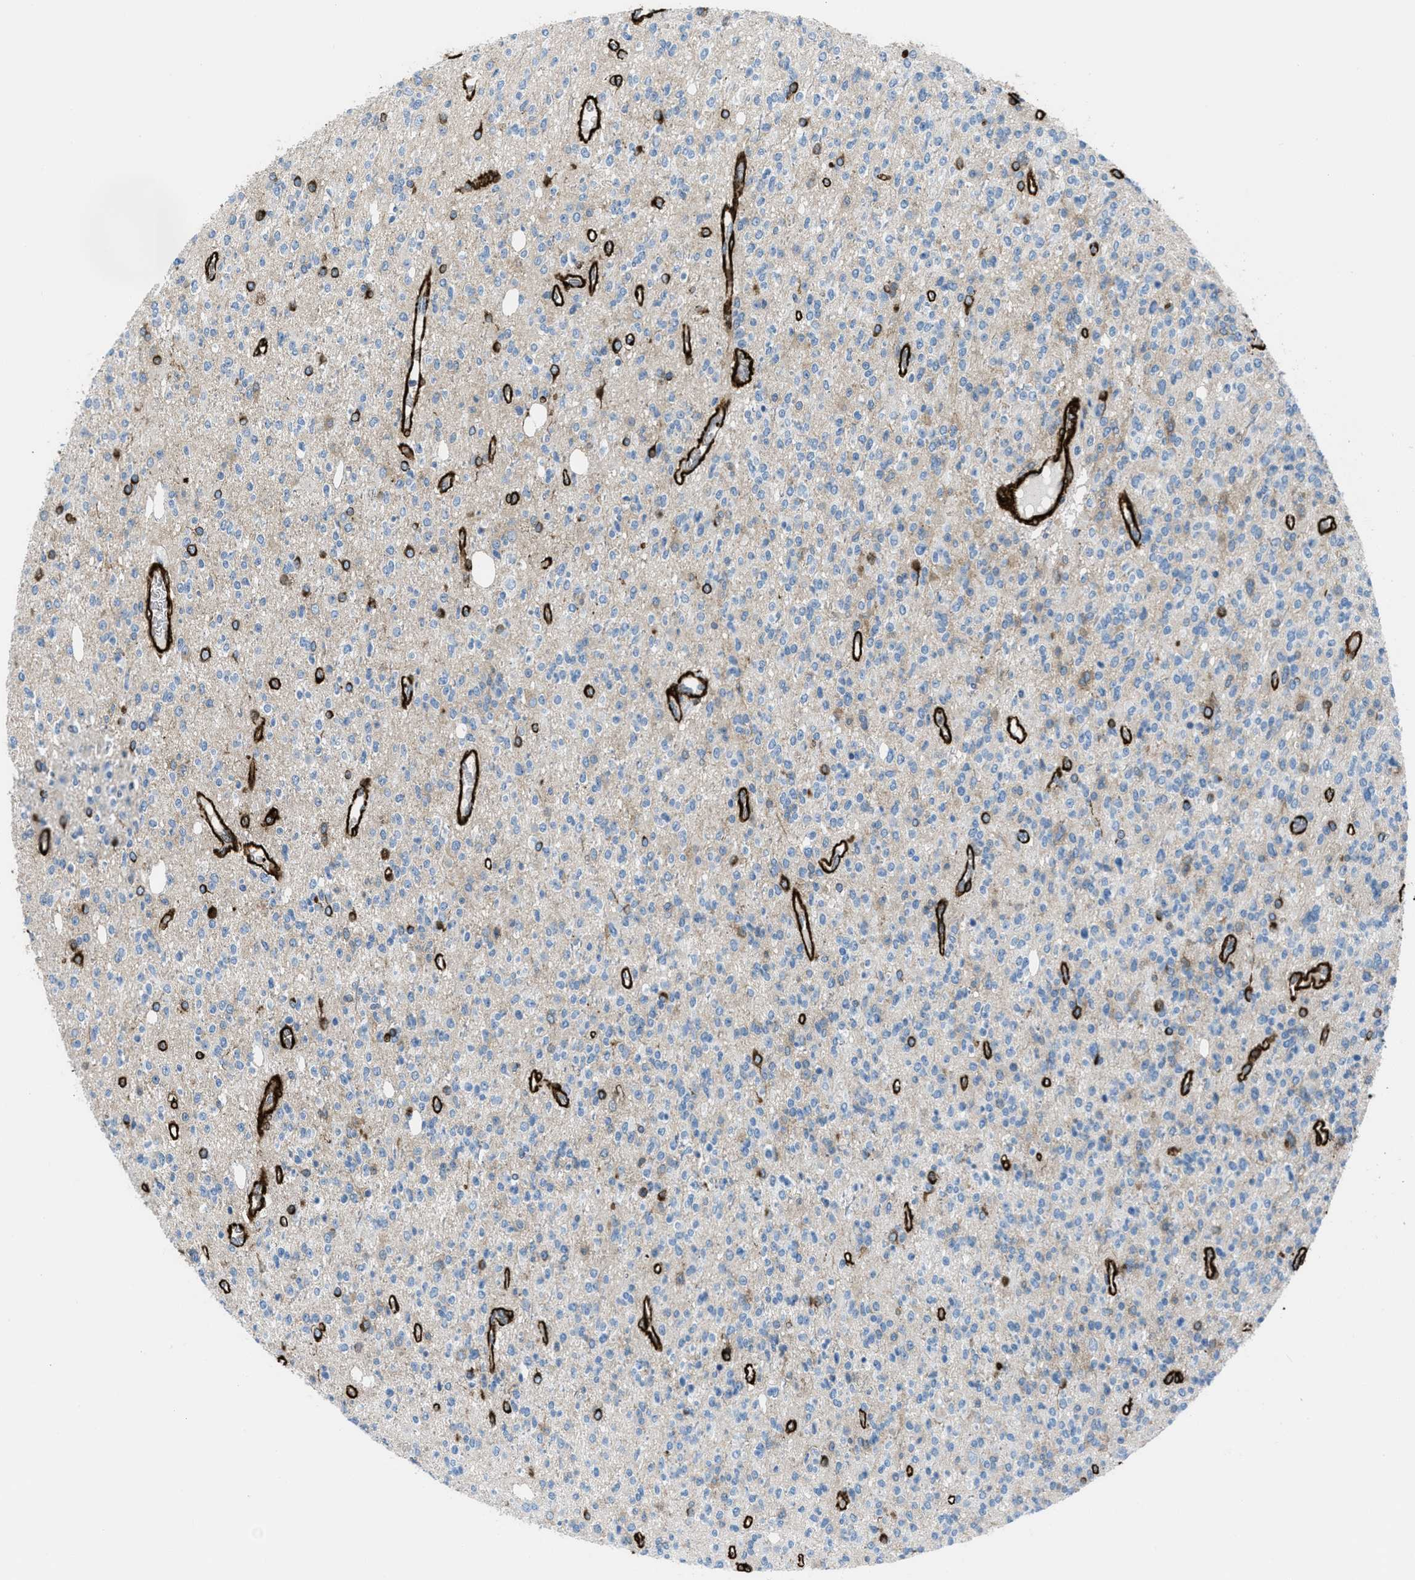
{"staining": {"intensity": "negative", "quantity": "none", "location": "none"}, "tissue": "glioma", "cell_type": "Tumor cells", "image_type": "cancer", "snomed": [{"axis": "morphology", "description": "Glioma, malignant, High grade"}, {"axis": "topography", "description": "pancreas cauda"}], "caption": "High power microscopy image of an immunohistochemistry (IHC) photomicrograph of high-grade glioma (malignant), revealing no significant staining in tumor cells.", "gene": "CALD1", "patient": {"sex": "male", "age": 60}}